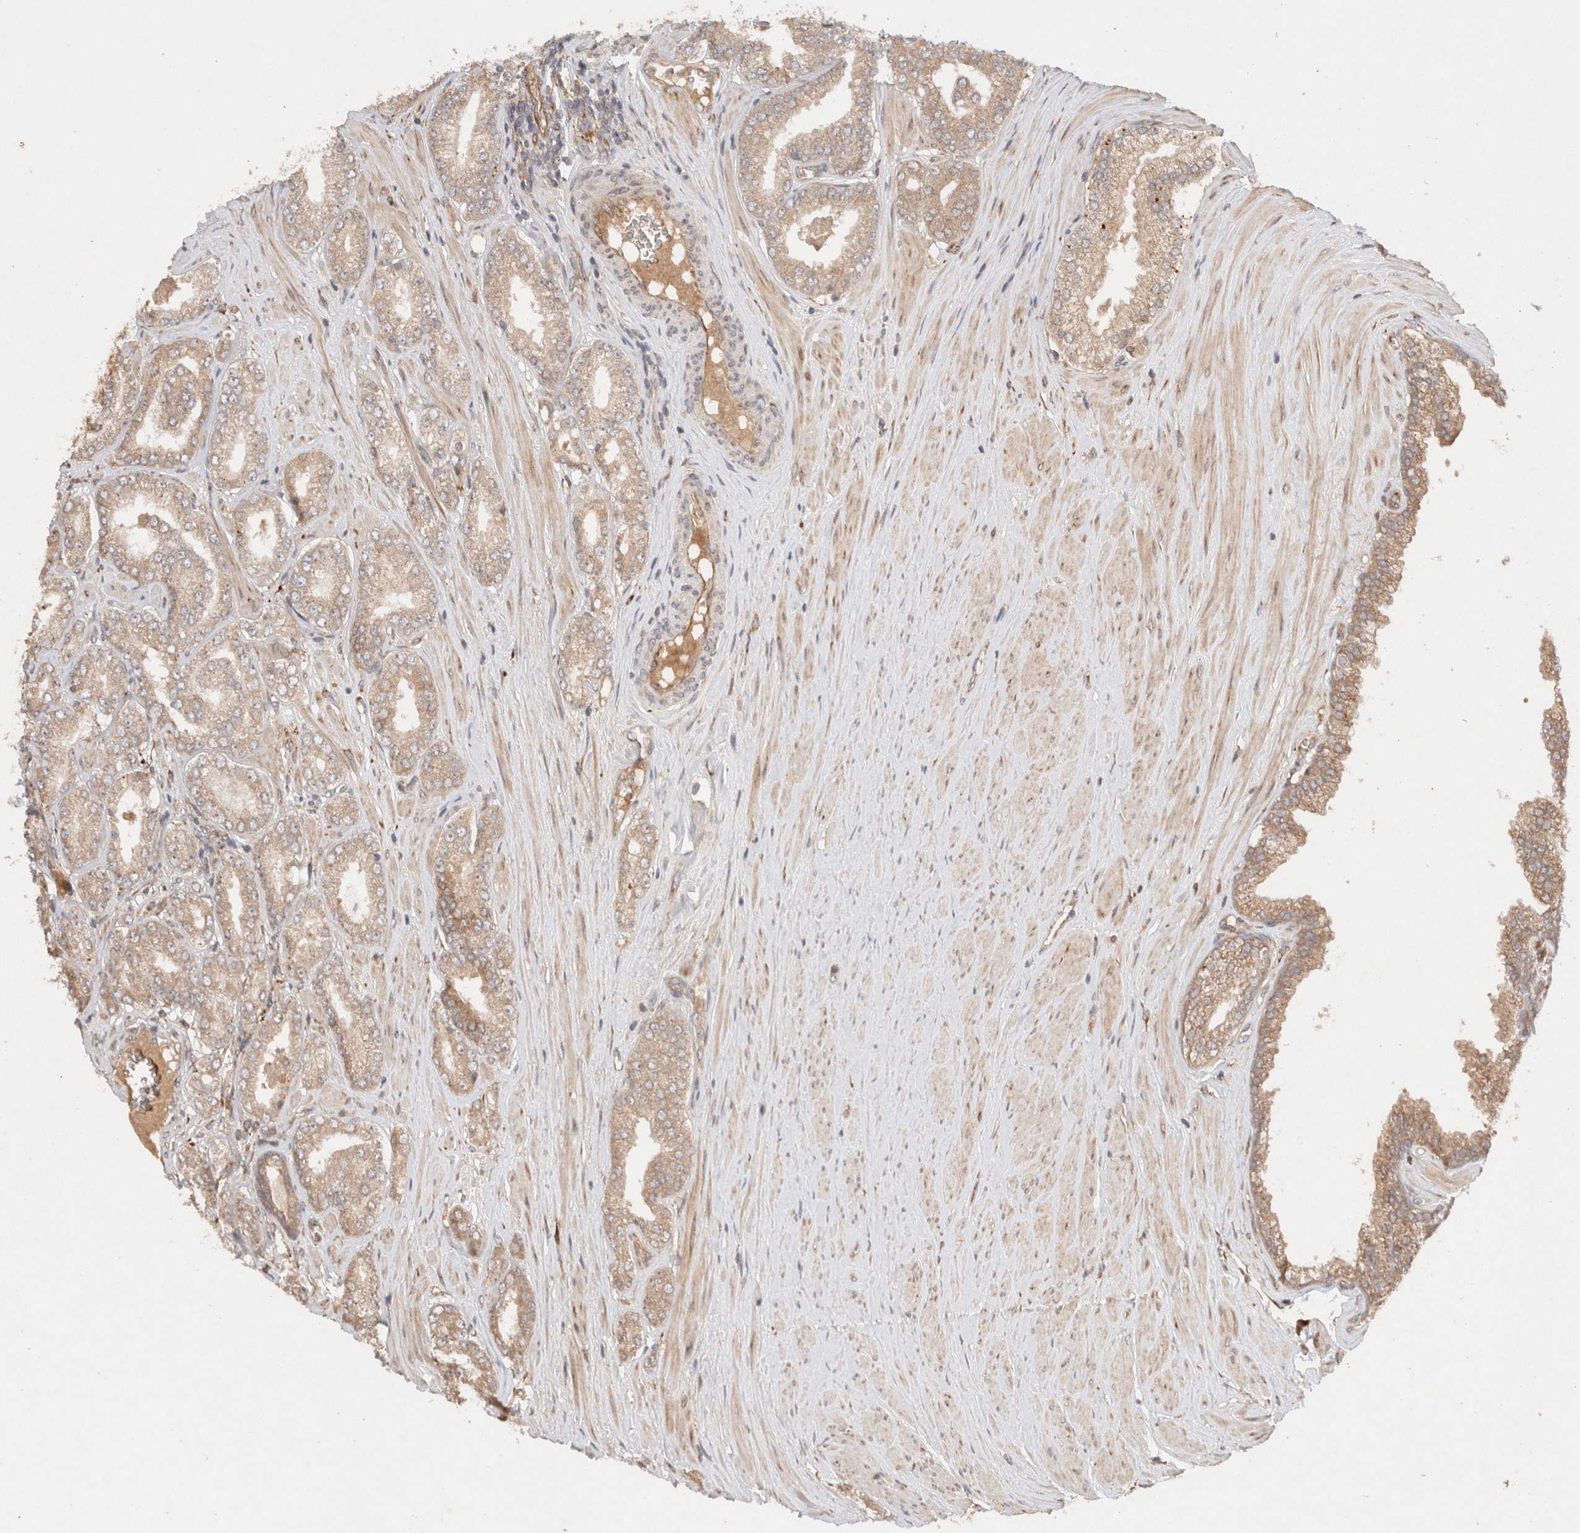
{"staining": {"intensity": "weak", "quantity": ">75%", "location": "cytoplasmic/membranous"}, "tissue": "prostate cancer", "cell_type": "Tumor cells", "image_type": "cancer", "snomed": [{"axis": "morphology", "description": "Adenocarcinoma, Low grade"}, {"axis": "topography", "description": "Prostate"}], "caption": "Immunohistochemistry (IHC) image of neoplastic tissue: human prostate low-grade adenocarcinoma stained using immunohistochemistry (IHC) exhibits low levels of weak protein expression localized specifically in the cytoplasmic/membranous of tumor cells, appearing as a cytoplasmic/membranous brown color.", "gene": "KLHL20", "patient": {"sex": "male", "age": 62}}